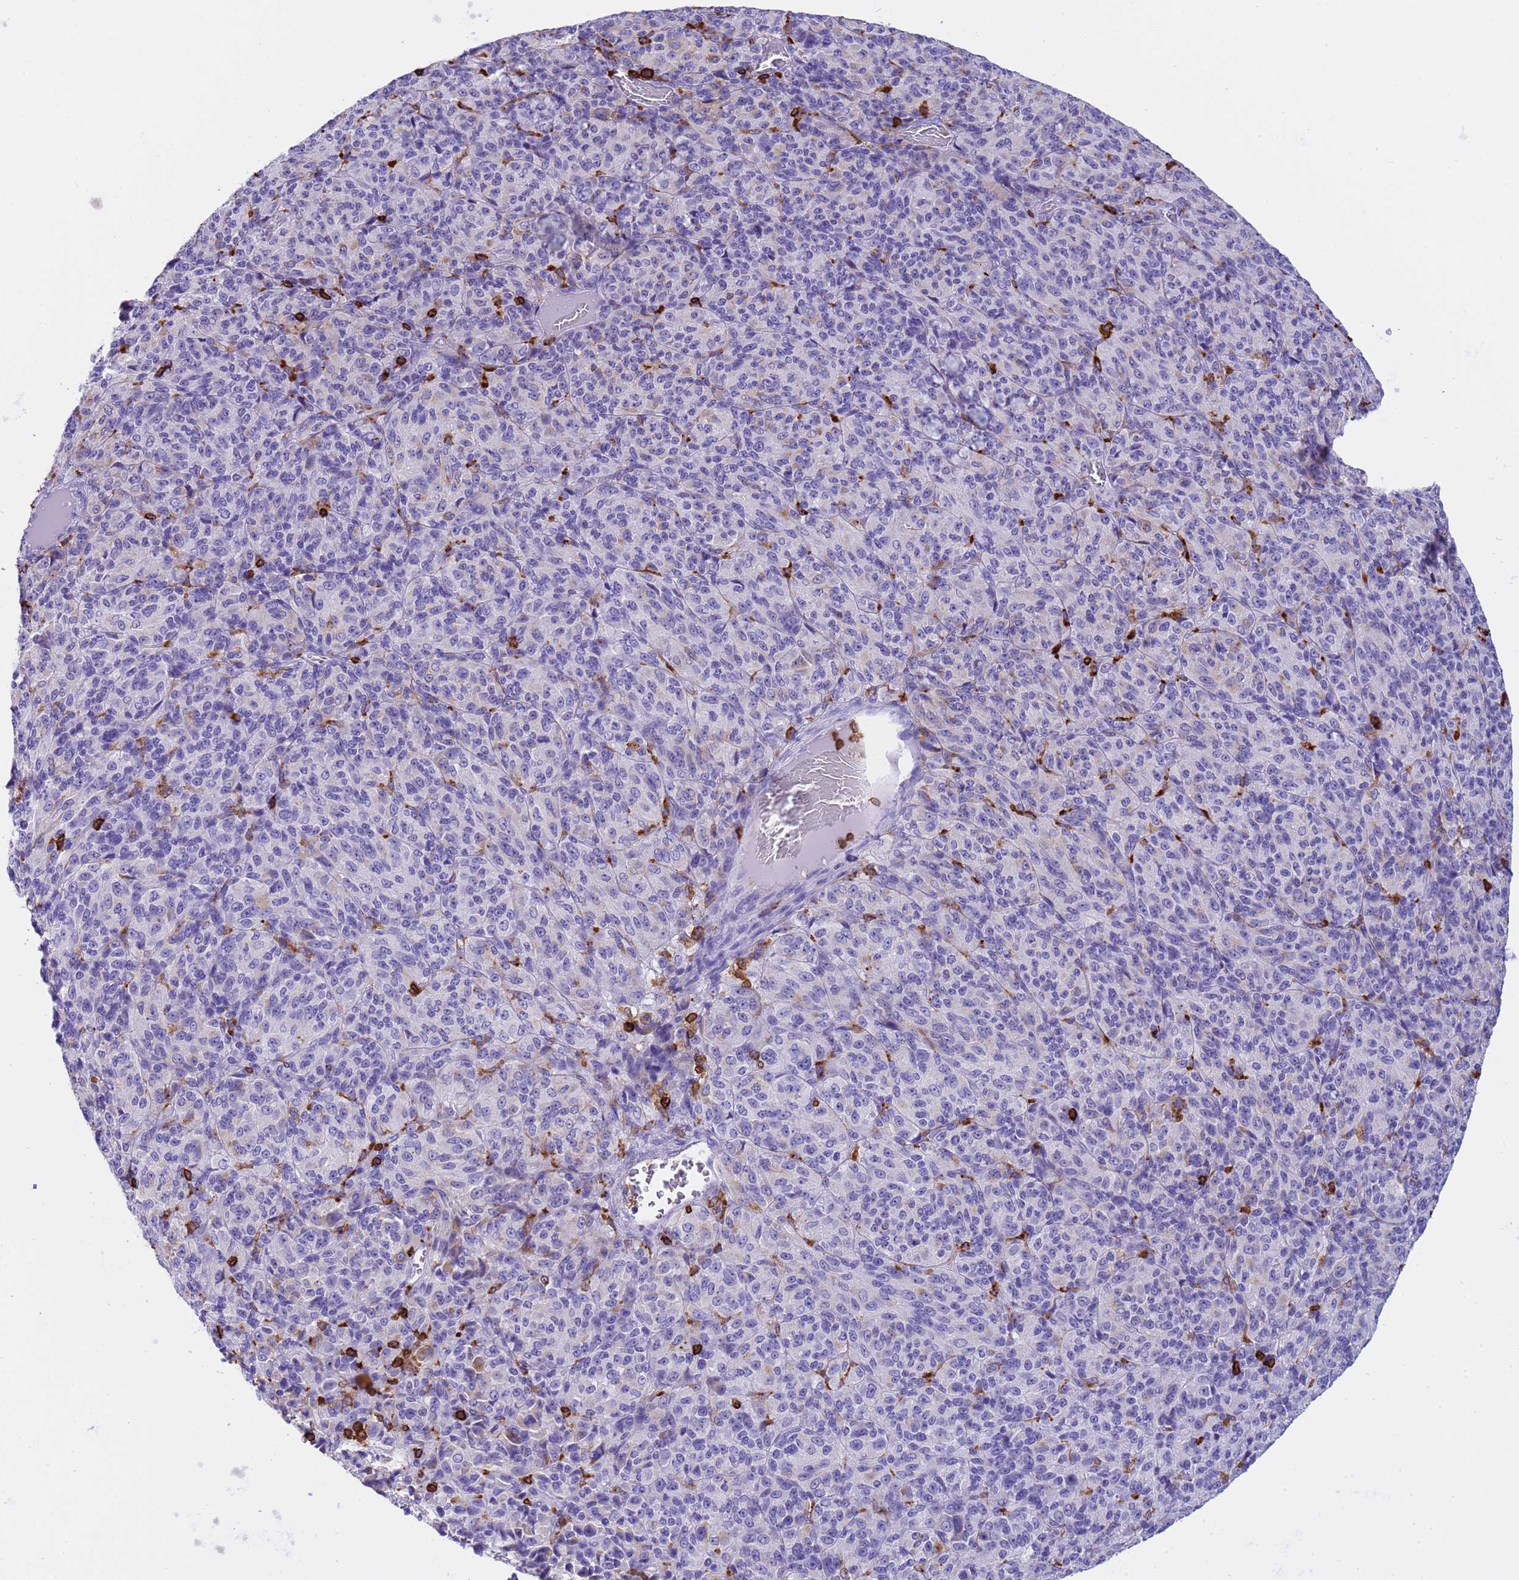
{"staining": {"intensity": "negative", "quantity": "none", "location": "none"}, "tissue": "melanoma", "cell_type": "Tumor cells", "image_type": "cancer", "snomed": [{"axis": "morphology", "description": "Malignant melanoma, Metastatic site"}, {"axis": "topography", "description": "Brain"}], "caption": "IHC histopathology image of melanoma stained for a protein (brown), which displays no expression in tumor cells.", "gene": "IRF5", "patient": {"sex": "female", "age": 56}}